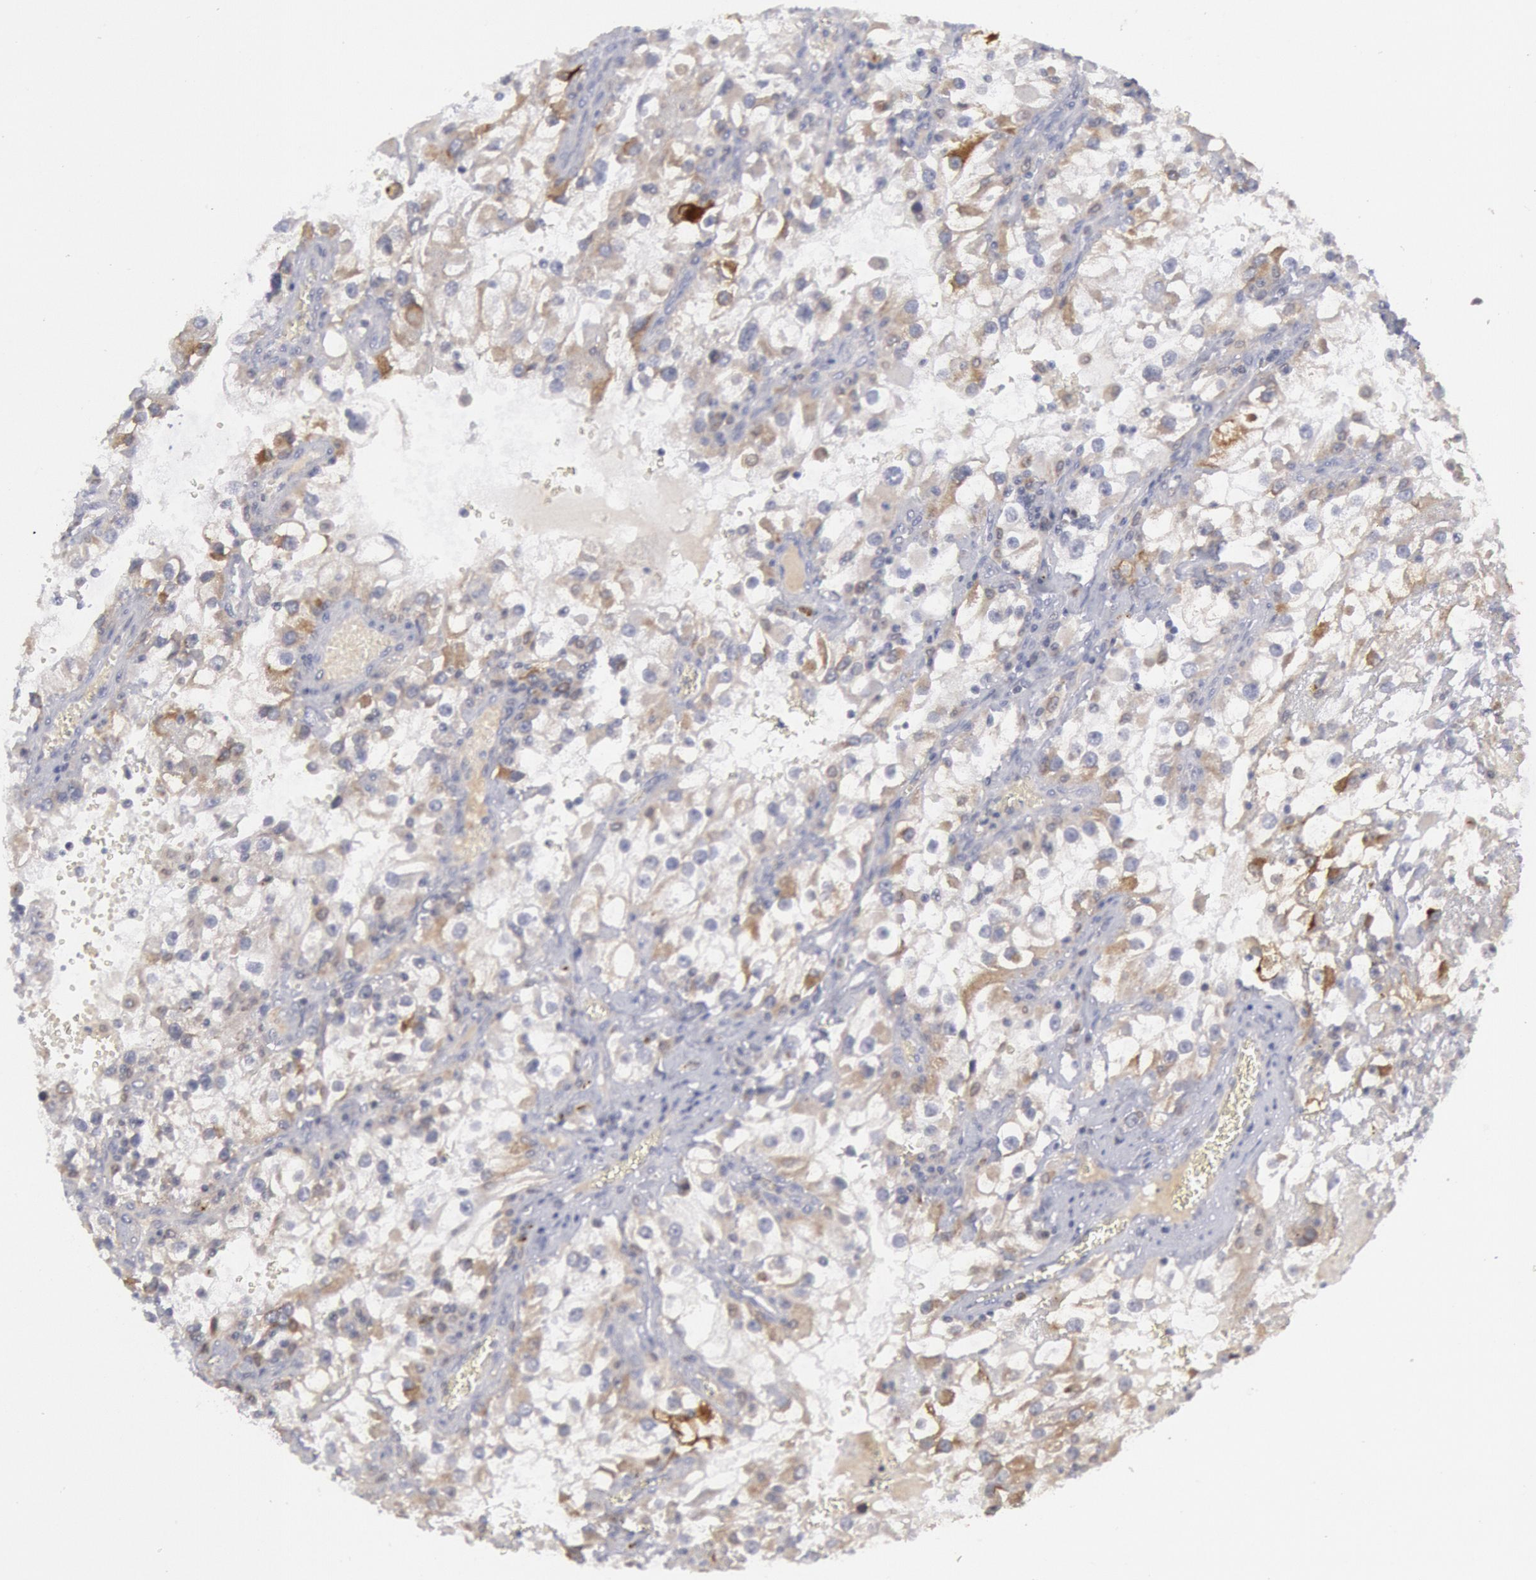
{"staining": {"intensity": "negative", "quantity": "none", "location": "none"}, "tissue": "renal cancer", "cell_type": "Tumor cells", "image_type": "cancer", "snomed": [{"axis": "morphology", "description": "Adenocarcinoma, NOS"}, {"axis": "topography", "description": "Kidney"}], "caption": "This is an immunohistochemistry photomicrograph of renal cancer (adenocarcinoma). There is no staining in tumor cells.", "gene": "PTGS2", "patient": {"sex": "female", "age": 52}}